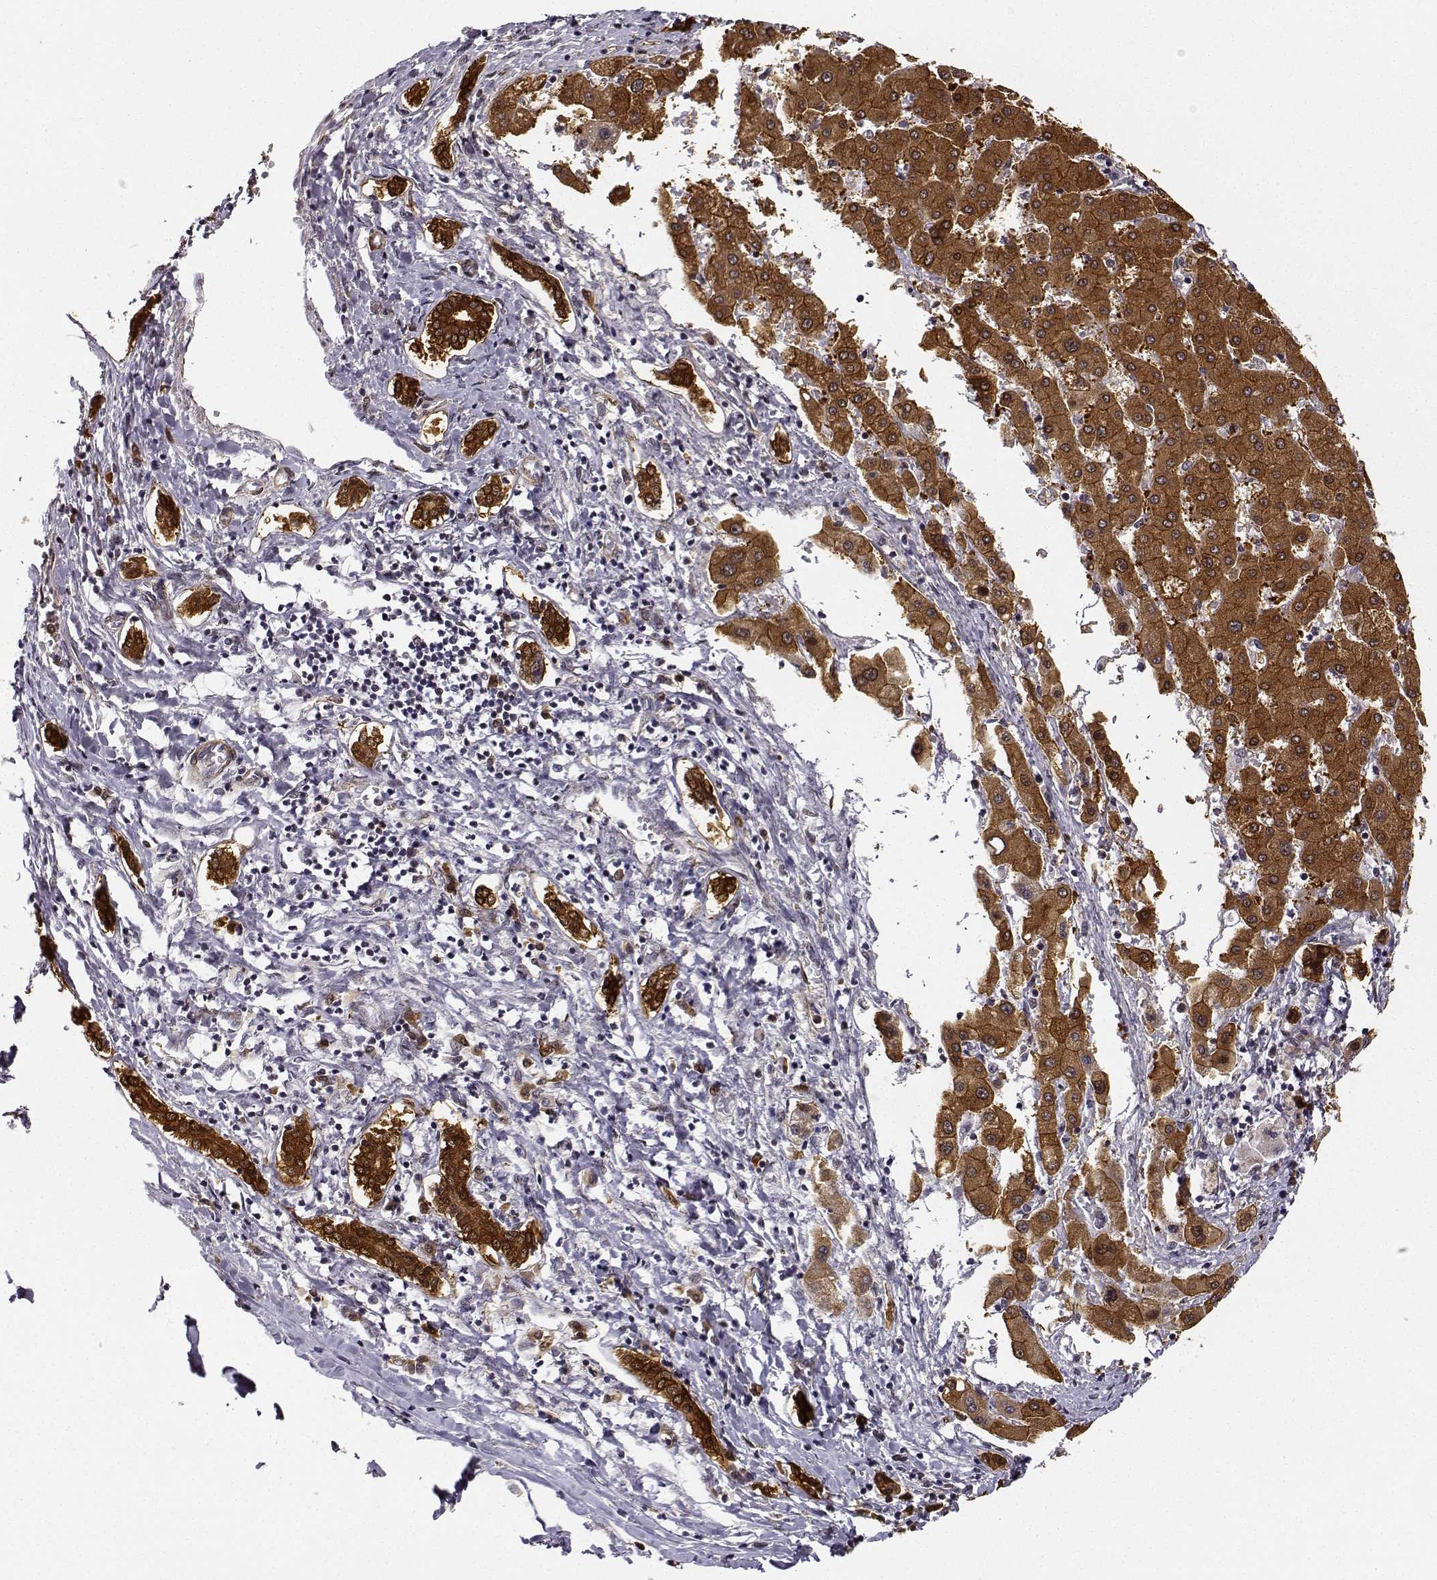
{"staining": {"intensity": "strong", "quantity": ">75%", "location": "cytoplasmic/membranous"}, "tissue": "liver cancer", "cell_type": "Tumor cells", "image_type": "cancer", "snomed": [{"axis": "morphology", "description": "Carcinoma, Hepatocellular, NOS"}, {"axis": "topography", "description": "Liver"}], "caption": "This micrograph displays IHC staining of human hepatocellular carcinoma (liver), with high strong cytoplasmic/membranous expression in about >75% of tumor cells.", "gene": "PHGDH", "patient": {"sex": "male", "age": 40}}